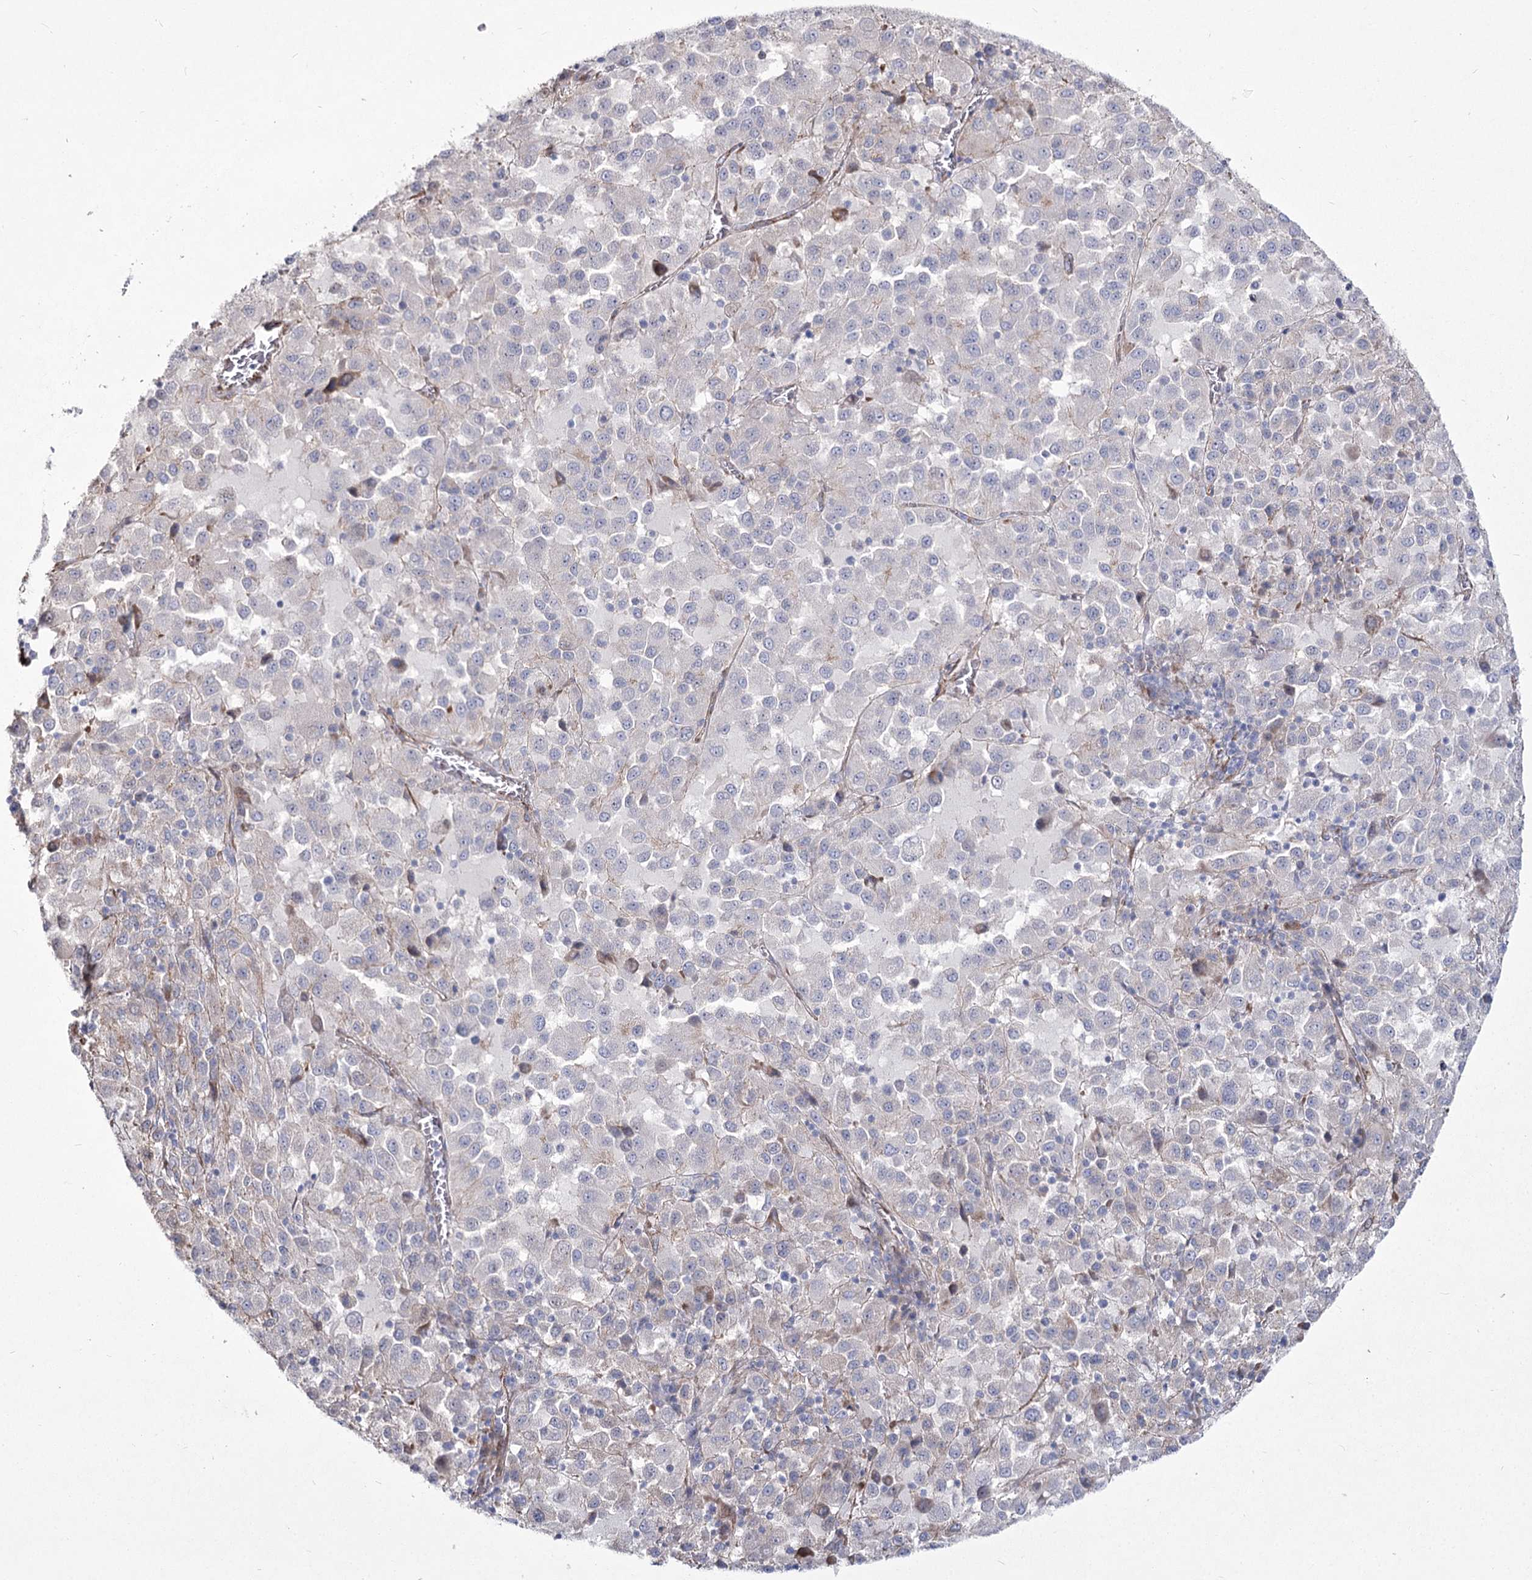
{"staining": {"intensity": "negative", "quantity": "none", "location": "none"}, "tissue": "melanoma", "cell_type": "Tumor cells", "image_type": "cancer", "snomed": [{"axis": "morphology", "description": "Malignant melanoma, Metastatic site"}, {"axis": "topography", "description": "Lung"}], "caption": "Tumor cells show no significant protein expression in malignant melanoma (metastatic site). The staining was performed using DAB to visualize the protein expression in brown, while the nuclei were stained in blue with hematoxylin (Magnification: 20x).", "gene": "ME3", "patient": {"sex": "male", "age": 64}}